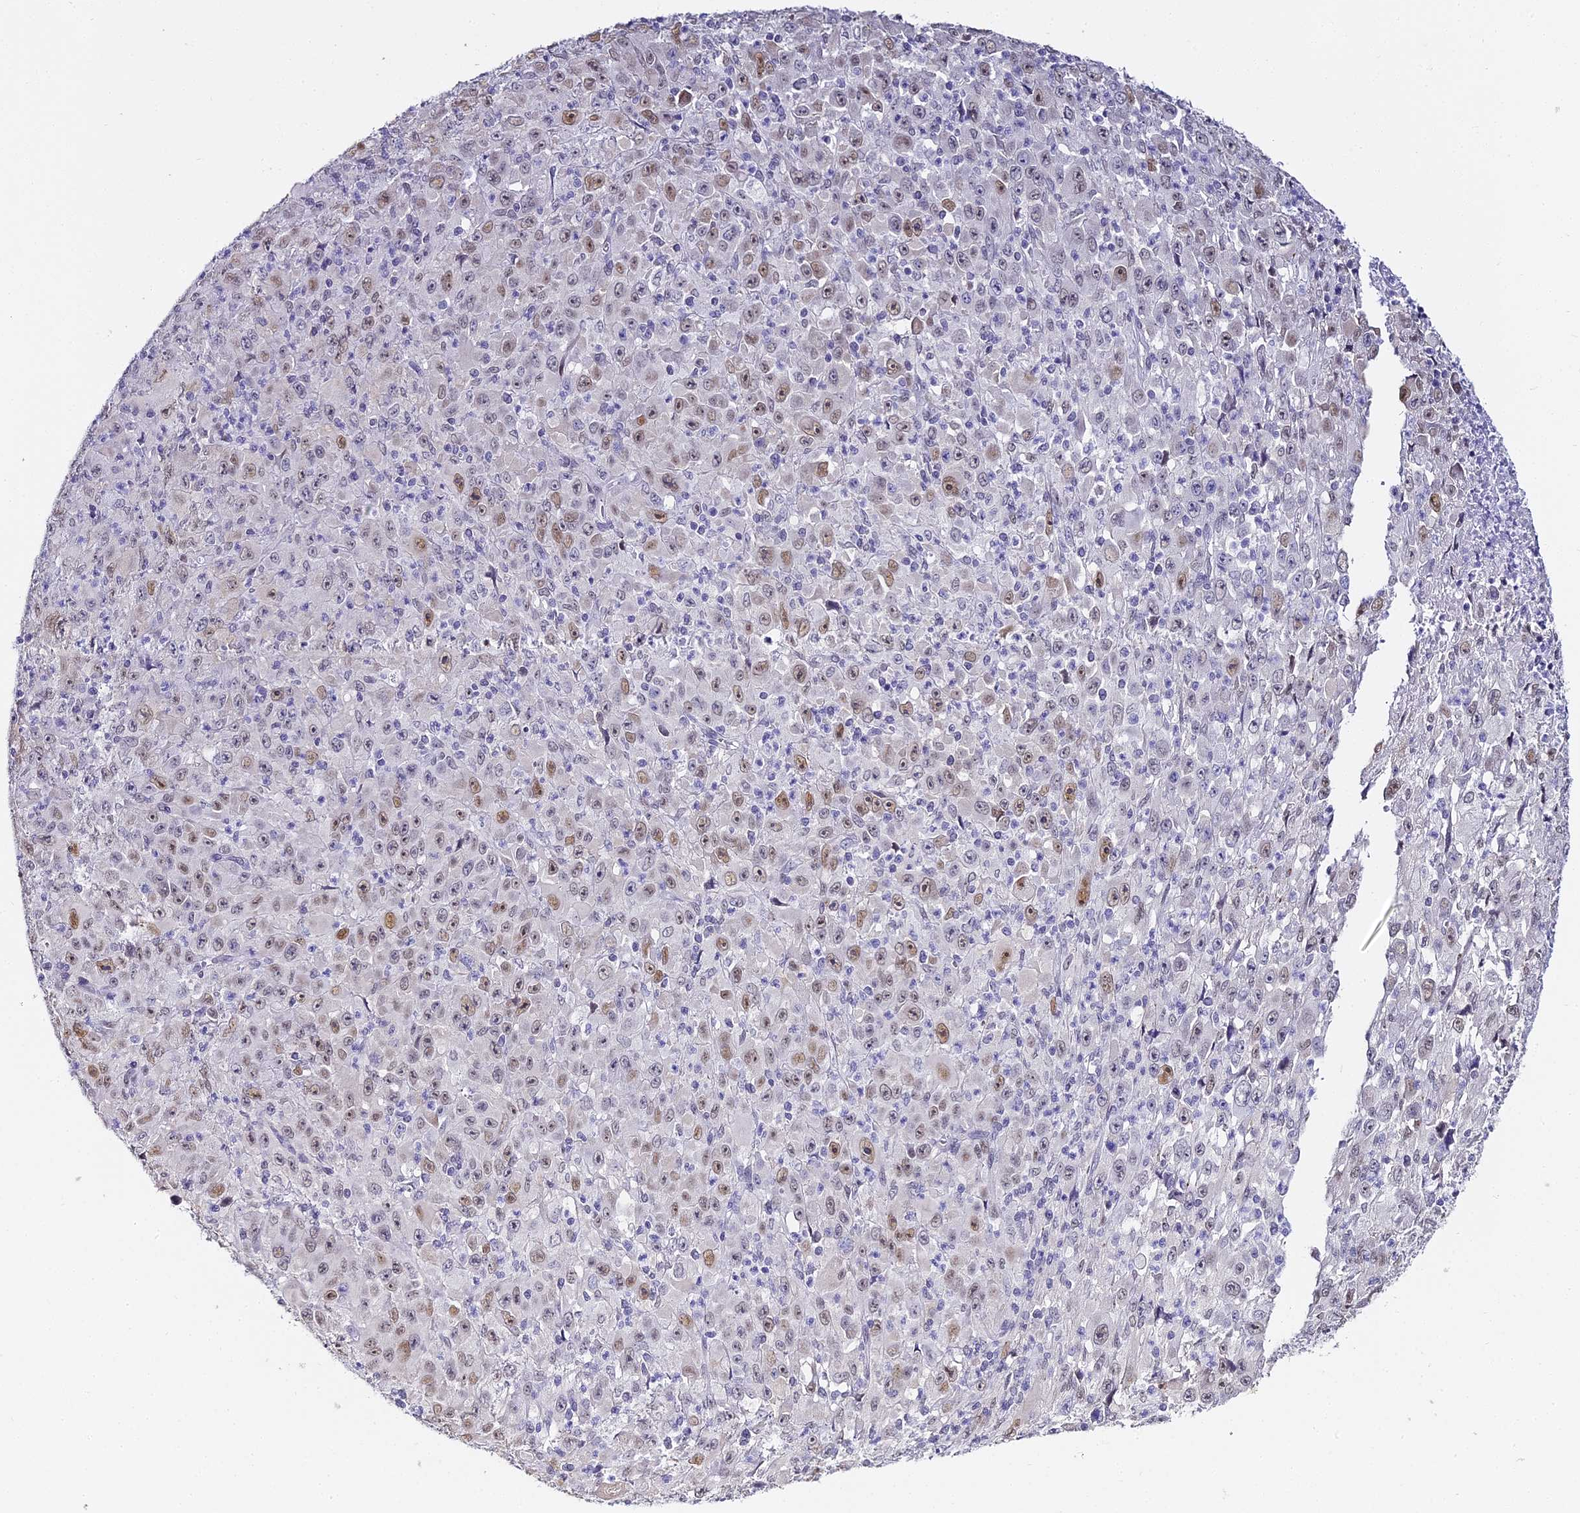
{"staining": {"intensity": "weak", "quantity": "25%-75%", "location": "nuclear"}, "tissue": "melanoma", "cell_type": "Tumor cells", "image_type": "cancer", "snomed": [{"axis": "morphology", "description": "Malignant melanoma, Metastatic site"}, {"axis": "topography", "description": "Skin"}], "caption": "A low amount of weak nuclear positivity is present in approximately 25%-75% of tumor cells in malignant melanoma (metastatic site) tissue. (DAB IHC, brown staining for protein, blue staining for nuclei).", "gene": "ABHD14A-ACY1", "patient": {"sex": "female", "age": 56}}